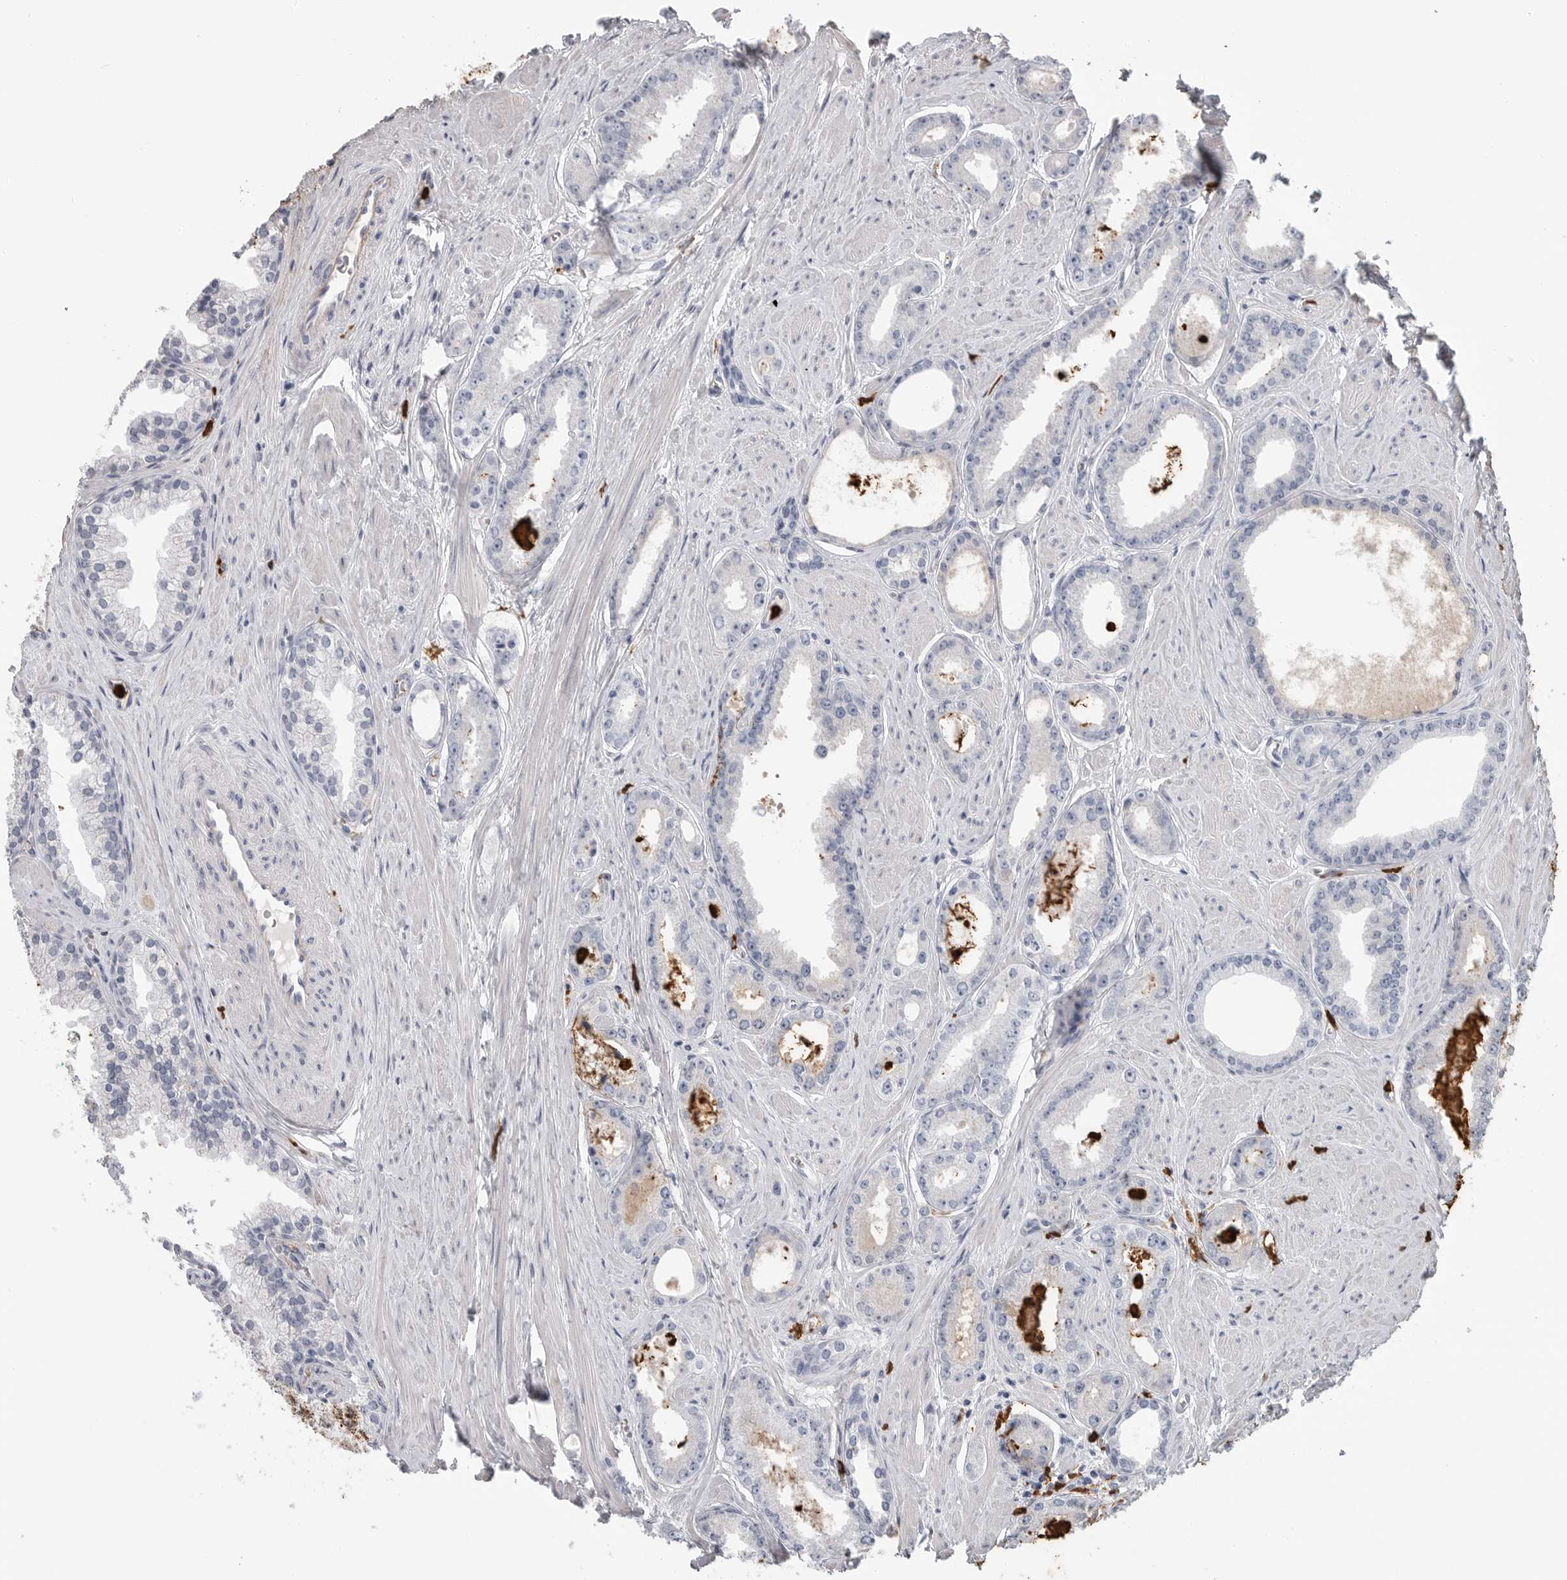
{"staining": {"intensity": "negative", "quantity": "none", "location": "none"}, "tissue": "prostate cancer", "cell_type": "Tumor cells", "image_type": "cancer", "snomed": [{"axis": "morphology", "description": "Adenocarcinoma, Low grade"}, {"axis": "topography", "description": "Prostate"}], "caption": "Low-grade adenocarcinoma (prostate) stained for a protein using IHC exhibits no expression tumor cells.", "gene": "CYB561D1", "patient": {"sex": "male", "age": 62}}